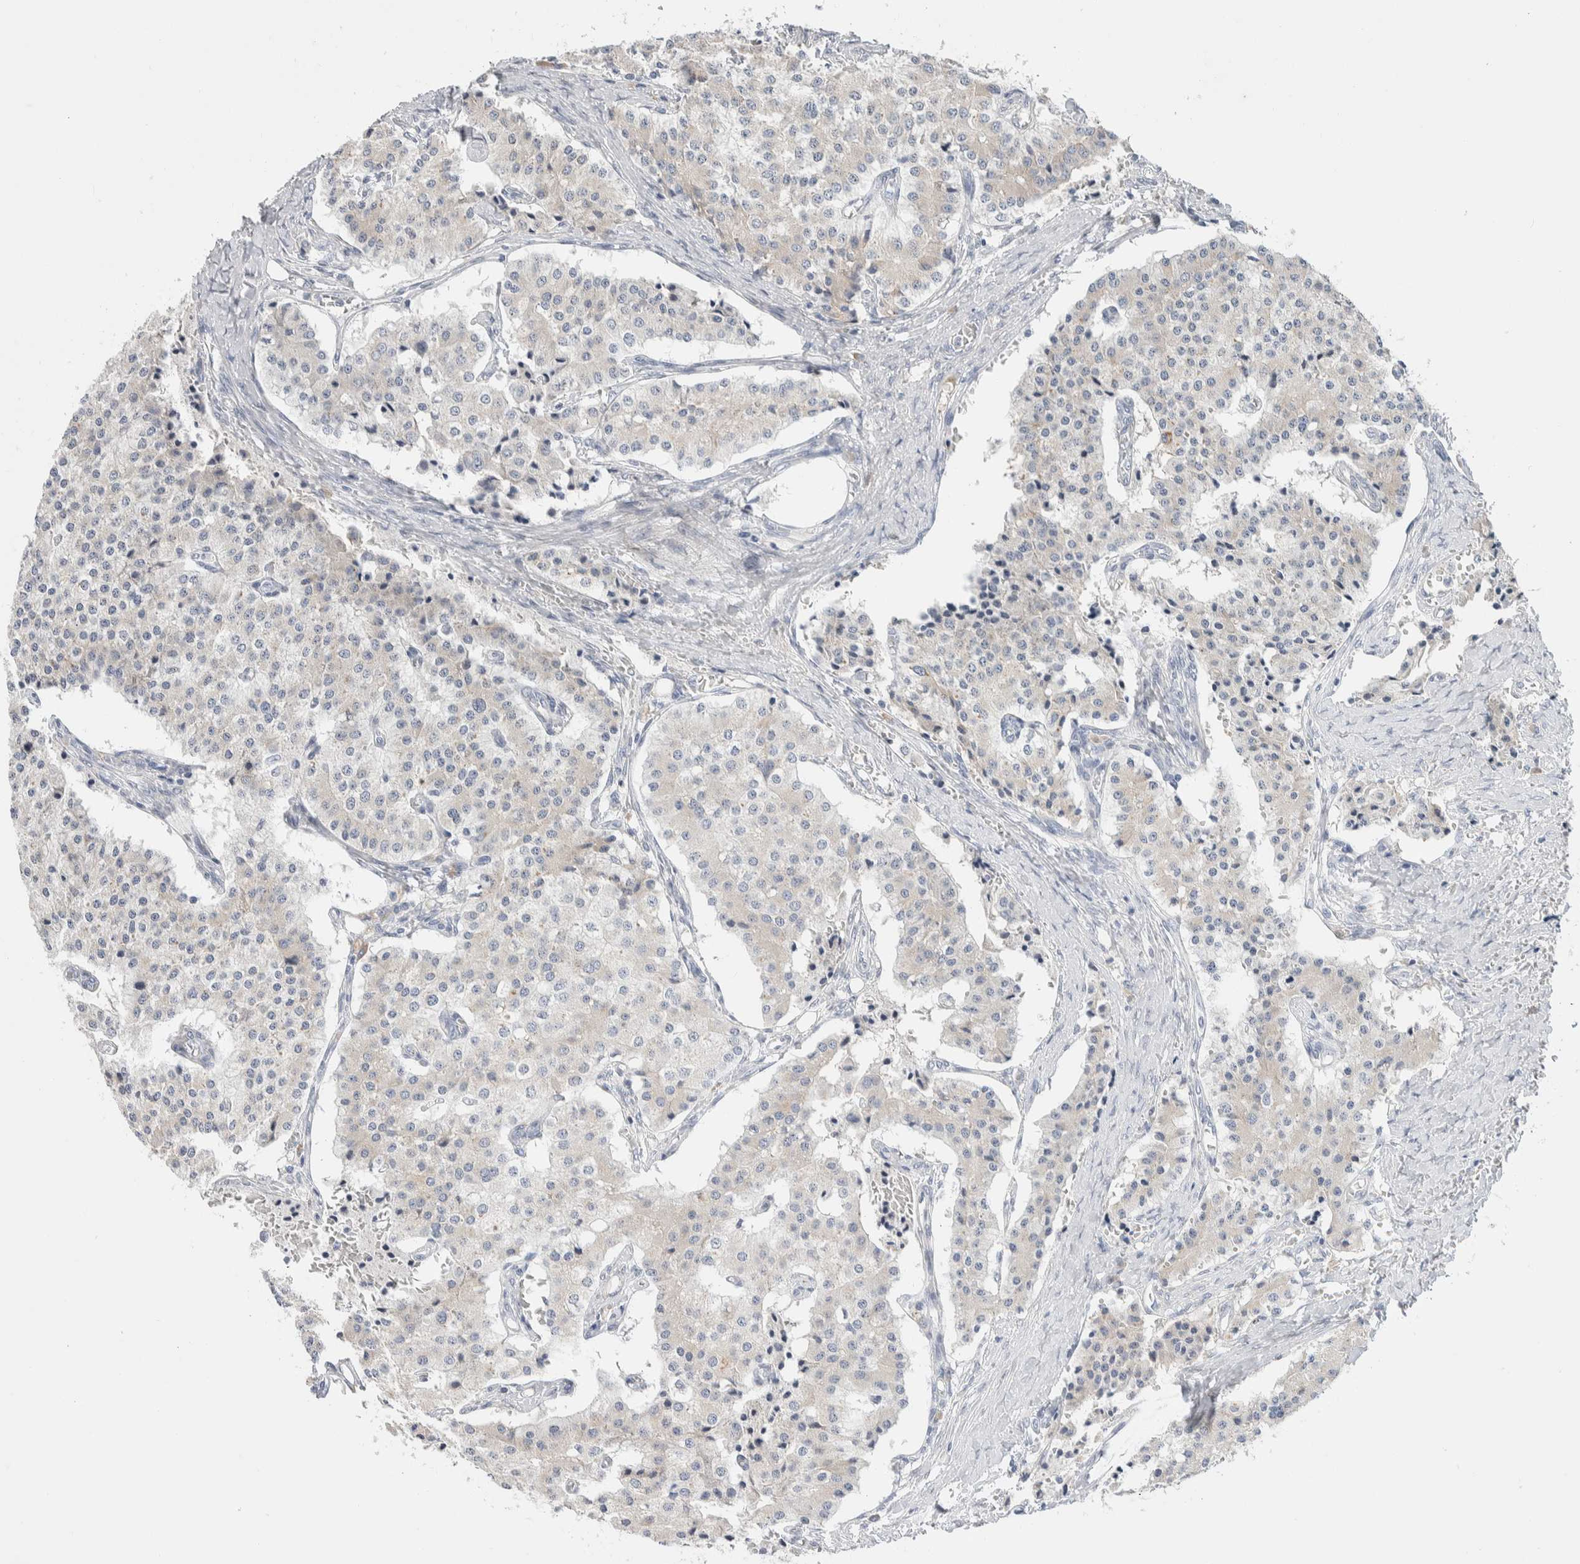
{"staining": {"intensity": "weak", "quantity": "<25%", "location": "cytoplasmic/membranous"}, "tissue": "carcinoid", "cell_type": "Tumor cells", "image_type": "cancer", "snomed": [{"axis": "morphology", "description": "Carcinoid, malignant, NOS"}, {"axis": "topography", "description": "Colon"}], "caption": "High power microscopy micrograph of an immunohistochemistry (IHC) micrograph of carcinoid (malignant), revealing no significant staining in tumor cells.", "gene": "RUSF1", "patient": {"sex": "female", "age": 52}}